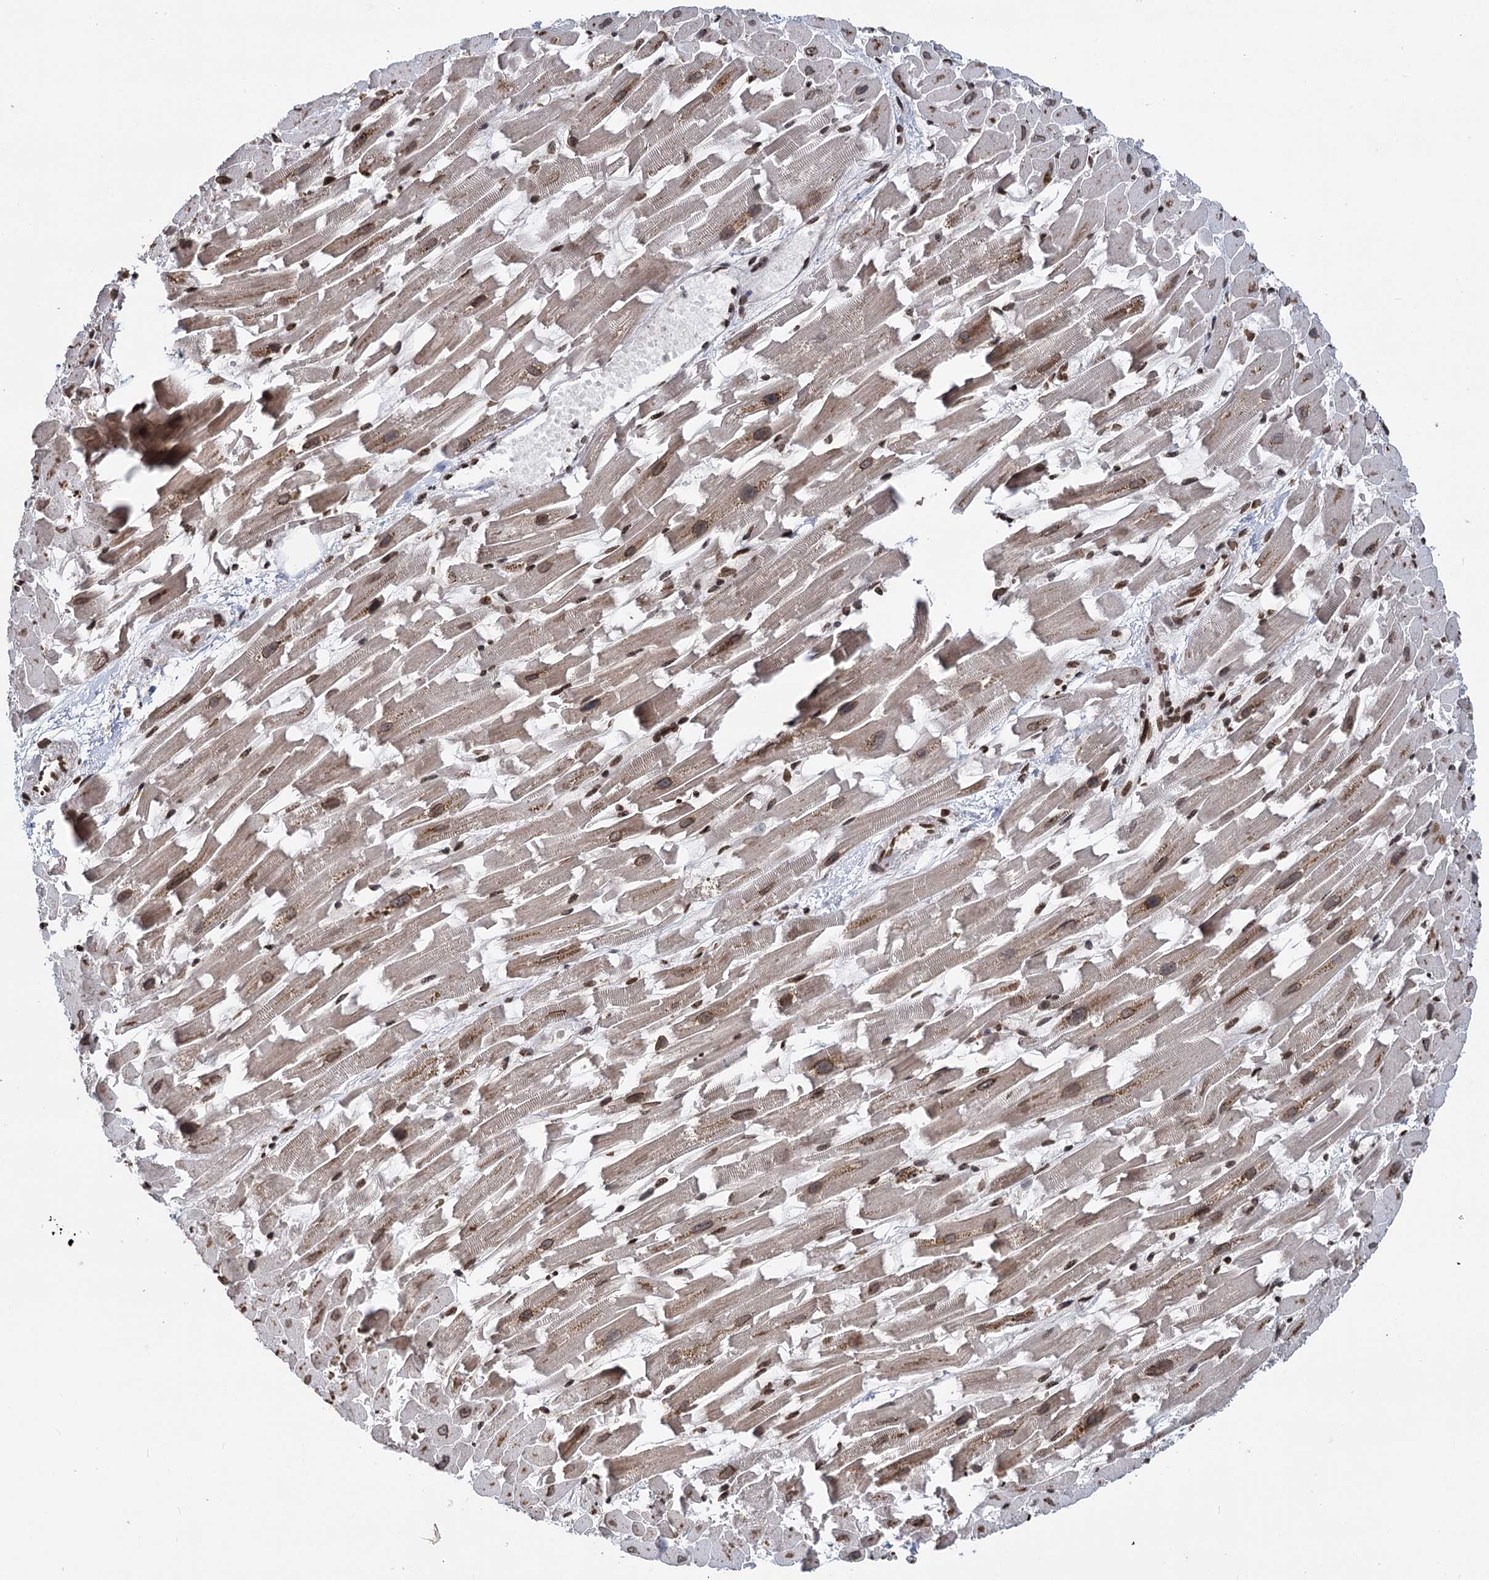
{"staining": {"intensity": "moderate", "quantity": ">75%", "location": "nuclear"}, "tissue": "heart muscle", "cell_type": "Cardiomyocytes", "image_type": "normal", "snomed": [{"axis": "morphology", "description": "Normal tissue, NOS"}, {"axis": "topography", "description": "Heart"}], "caption": "Brown immunohistochemical staining in normal human heart muscle displays moderate nuclear staining in about >75% of cardiomyocytes. The staining was performed using DAB (3,3'-diaminobenzidine), with brown indicating positive protein expression. Nuclei are stained blue with hematoxylin.", "gene": "MESD", "patient": {"sex": "female", "age": 64}}